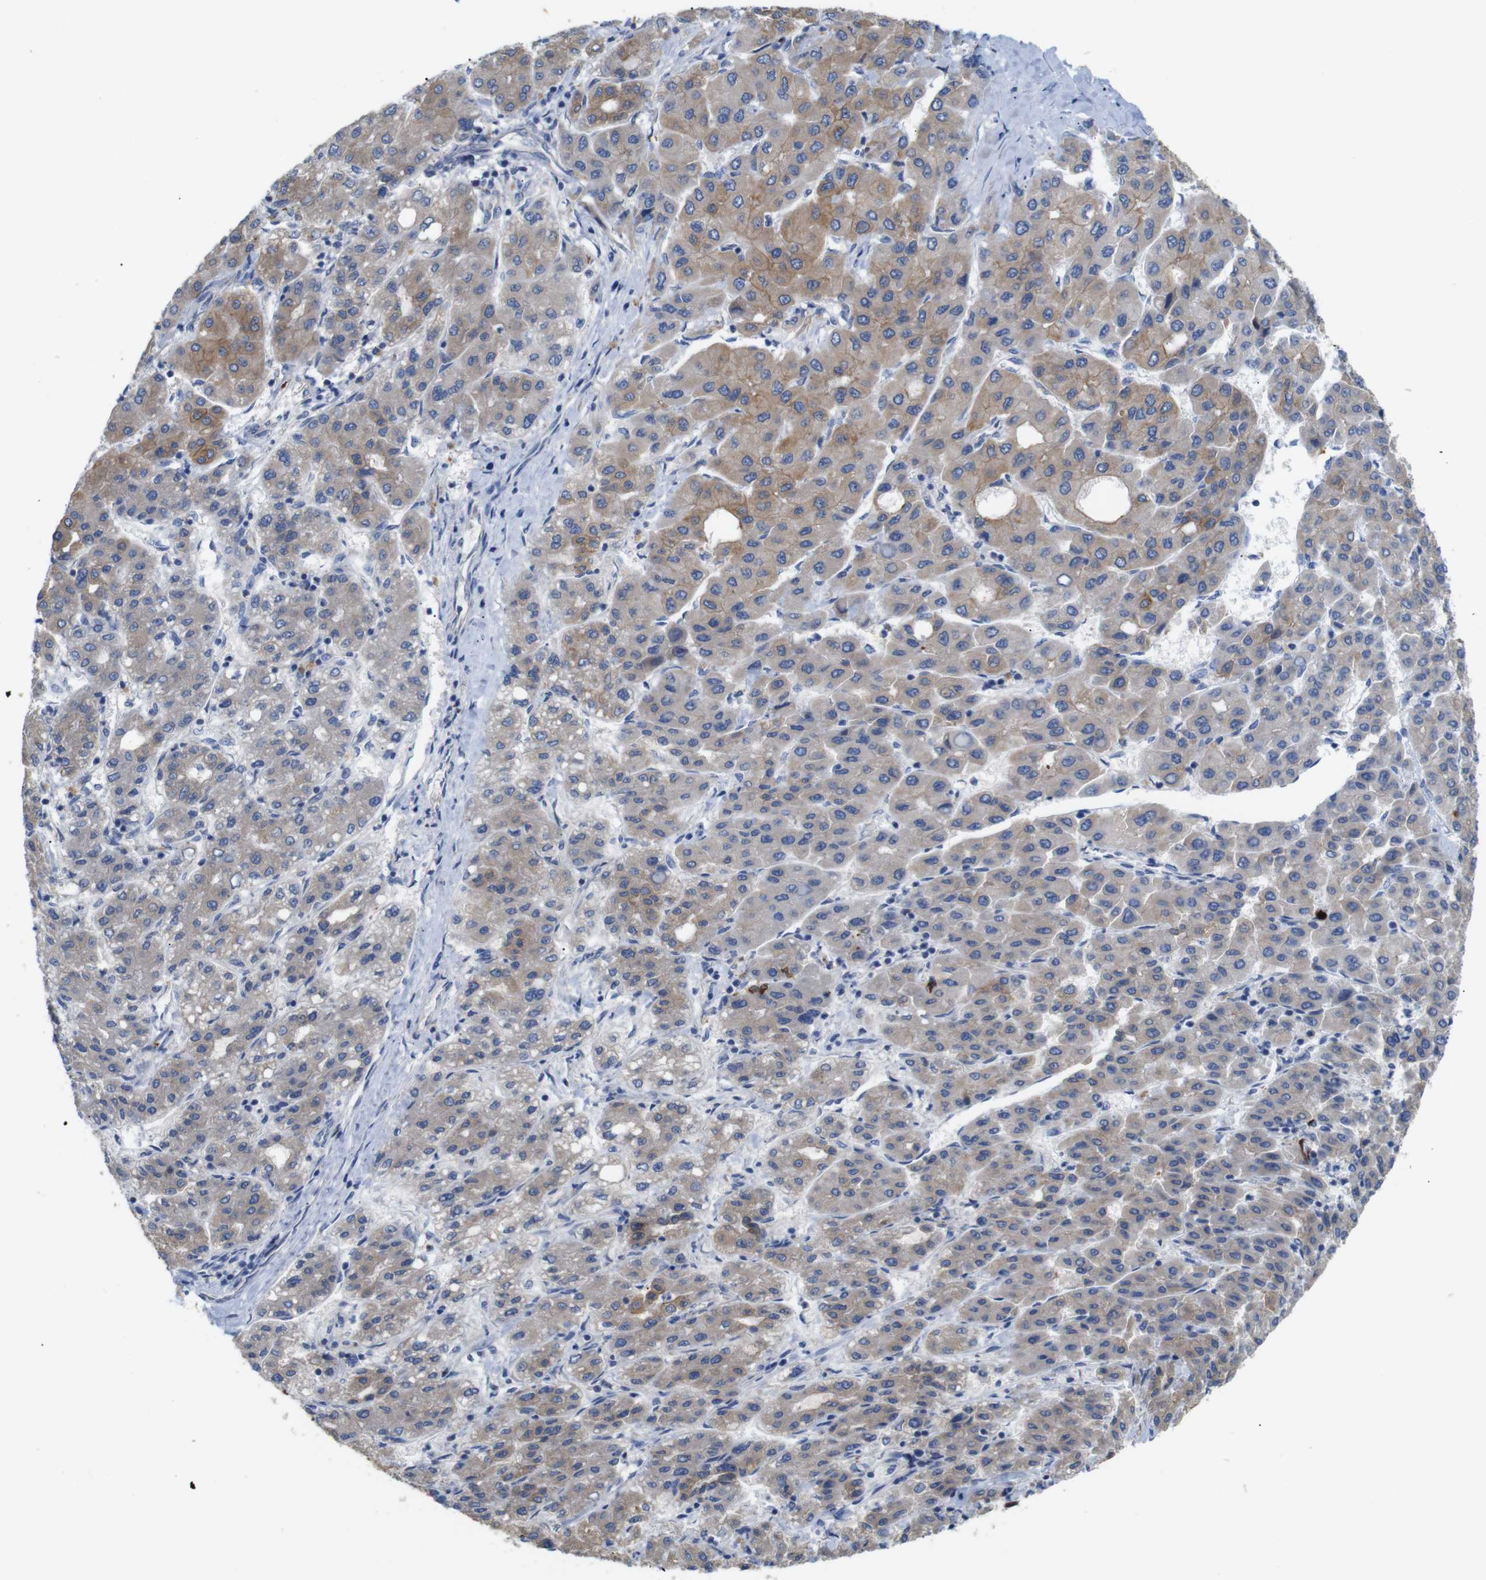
{"staining": {"intensity": "moderate", "quantity": ">75%", "location": "cytoplasmic/membranous"}, "tissue": "liver cancer", "cell_type": "Tumor cells", "image_type": "cancer", "snomed": [{"axis": "morphology", "description": "Carcinoma, Hepatocellular, NOS"}, {"axis": "topography", "description": "Liver"}], "caption": "Immunohistochemical staining of liver cancer exhibits moderate cytoplasmic/membranous protein positivity in about >75% of tumor cells.", "gene": "ALOX15", "patient": {"sex": "male", "age": 65}}